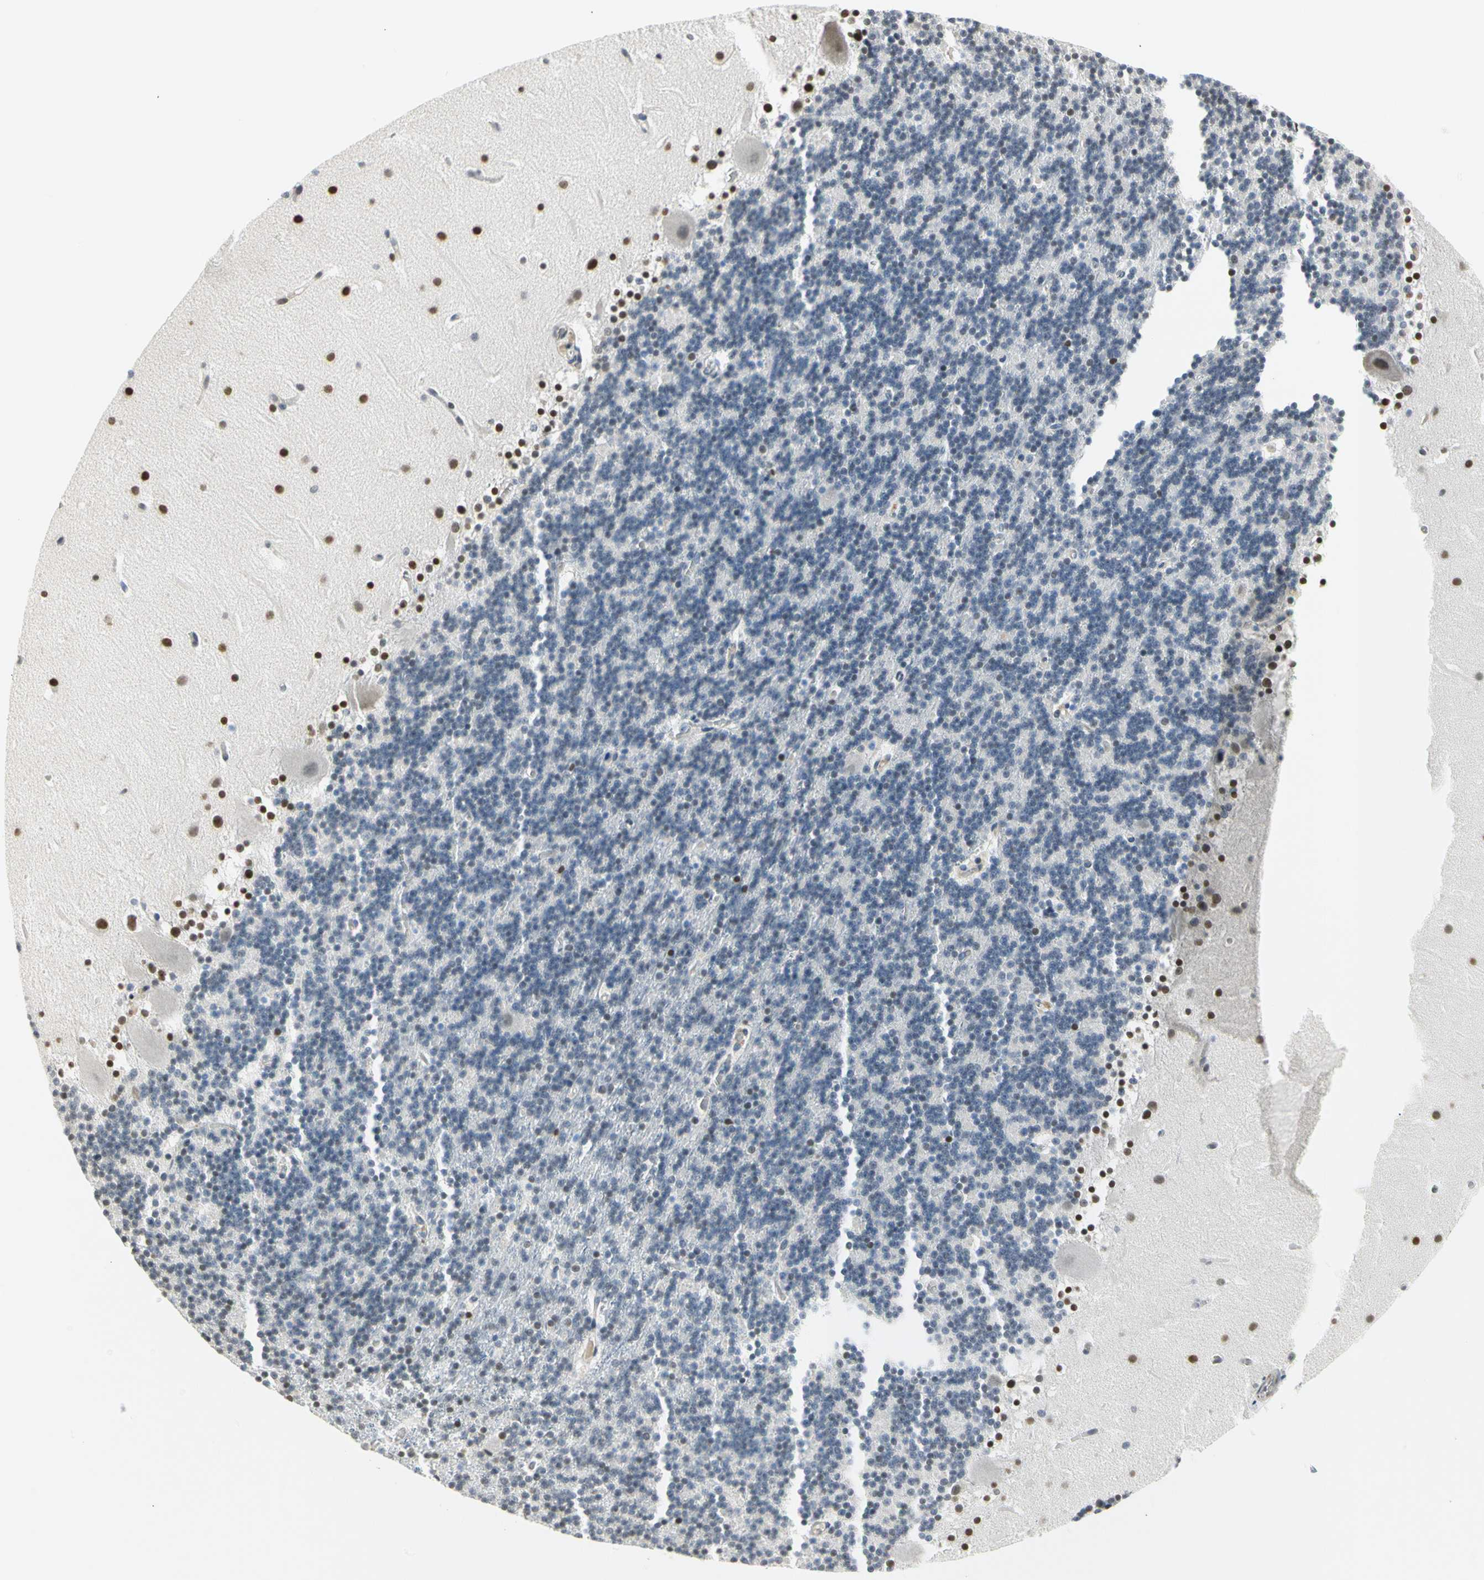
{"staining": {"intensity": "negative", "quantity": "none", "location": "none"}, "tissue": "cerebellum", "cell_type": "Cells in granular layer", "image_type": "normal", "snomed": [{"axis": "morphology", "description": "Normal tissue, NOS"}, {"axis": "topography", "description": "Cerebellum"}], "caption": "IHC histopathology image of normal cerebellum: human cerebellum stained with DAB (3,3'-diaminobenzidine) shows no significant protein staining in cells in granular layer.", "gene": "IMPG2", "patient": {"sex": "male", "age": 45}}